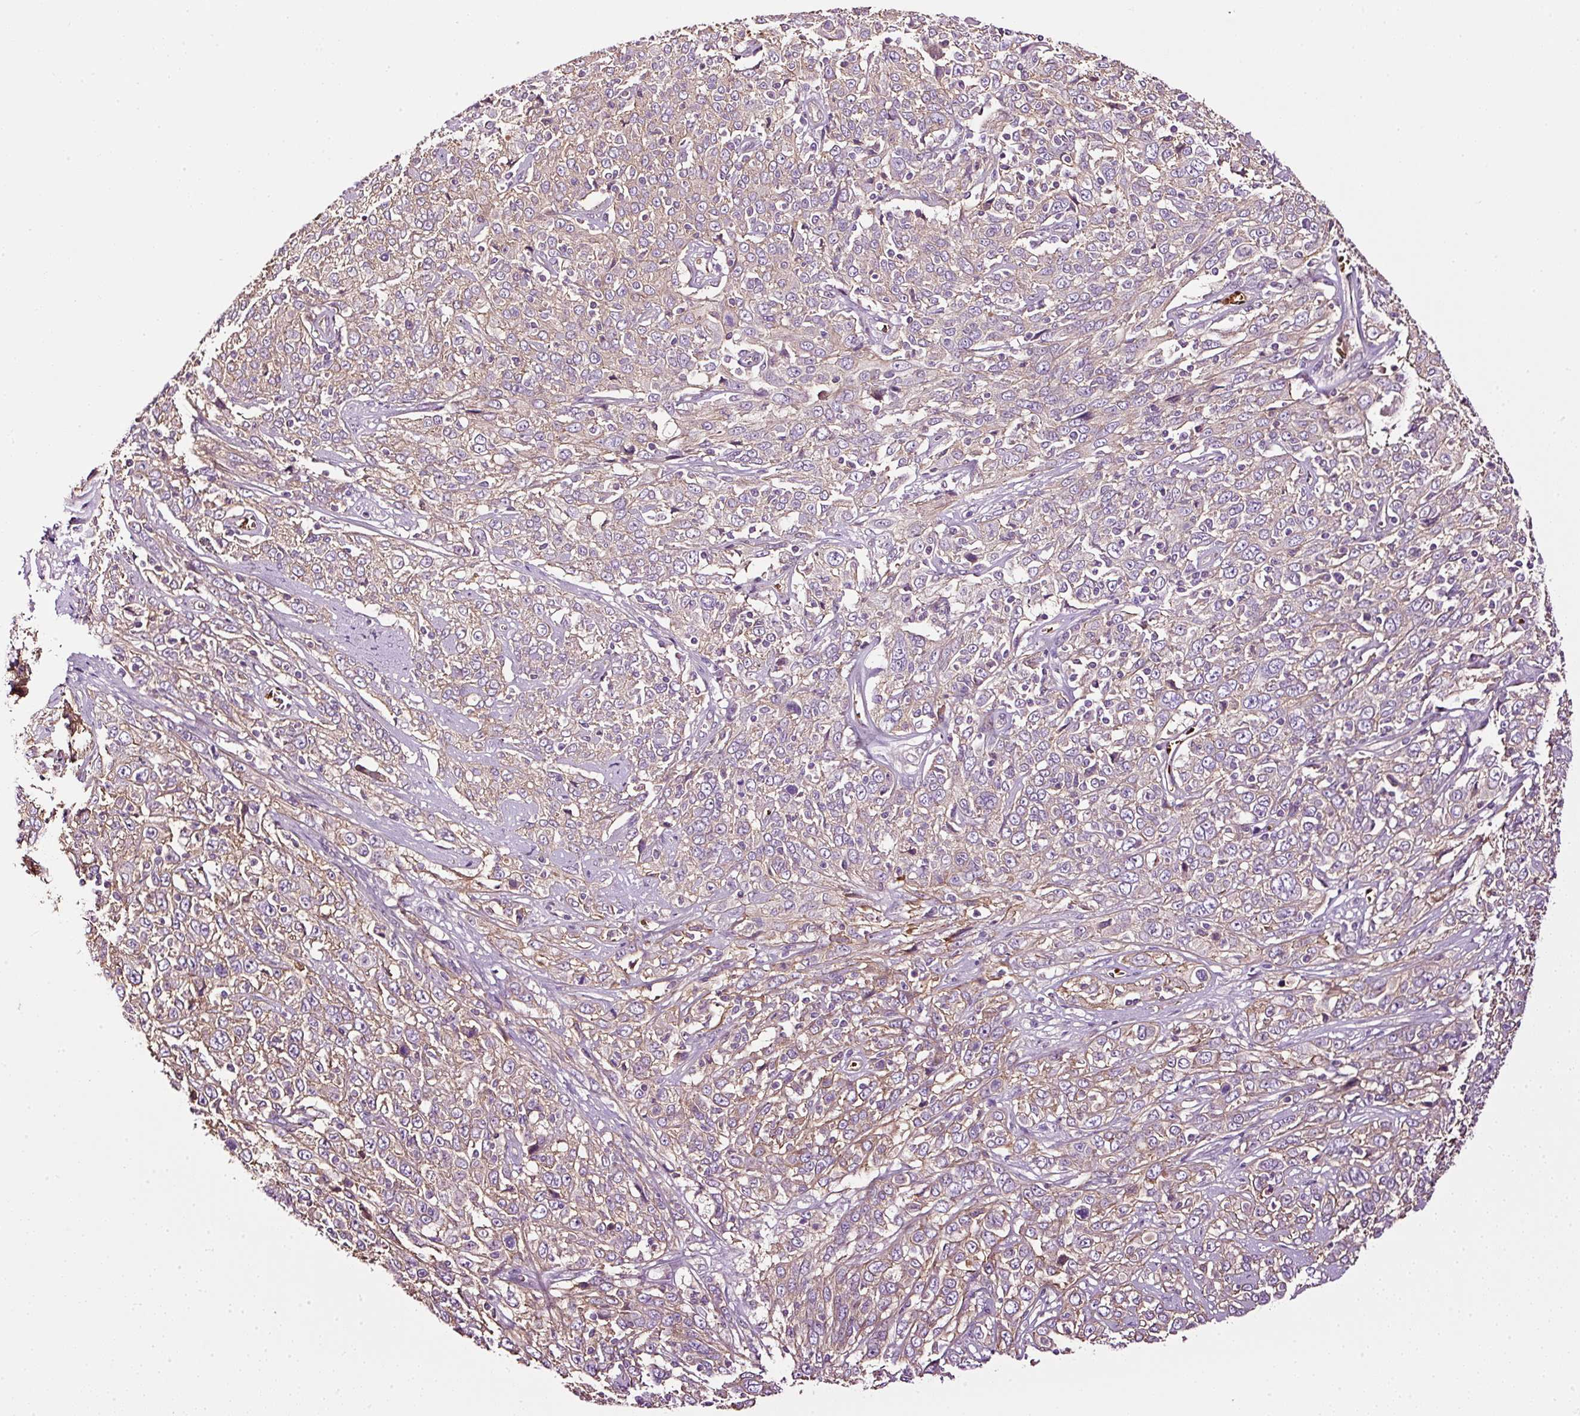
{"staining": {"intensity": "weak", "quantity": "25%-75%", "location": "cytoplasmic/membranous"}, "tissue": "cervical cancer", "cell_type": "Tumor cells", "image_type": "cancer", "snomed": [{"axis": "morphology", "description": "Squamous cell carcinoma, NOS"}, {"axis": "topography", "description": "Cervix"}], "caption": "High-power microscopy captured an immunohistochemistry (IHC) histopathology image of squamous cell carcinoma (cervical), revealing weak cytoplasmic/membranous expression in about 25%-75% of tumor cells.", "gene": "USHBP1", "patient": {"sex": "female", "age": 46}}